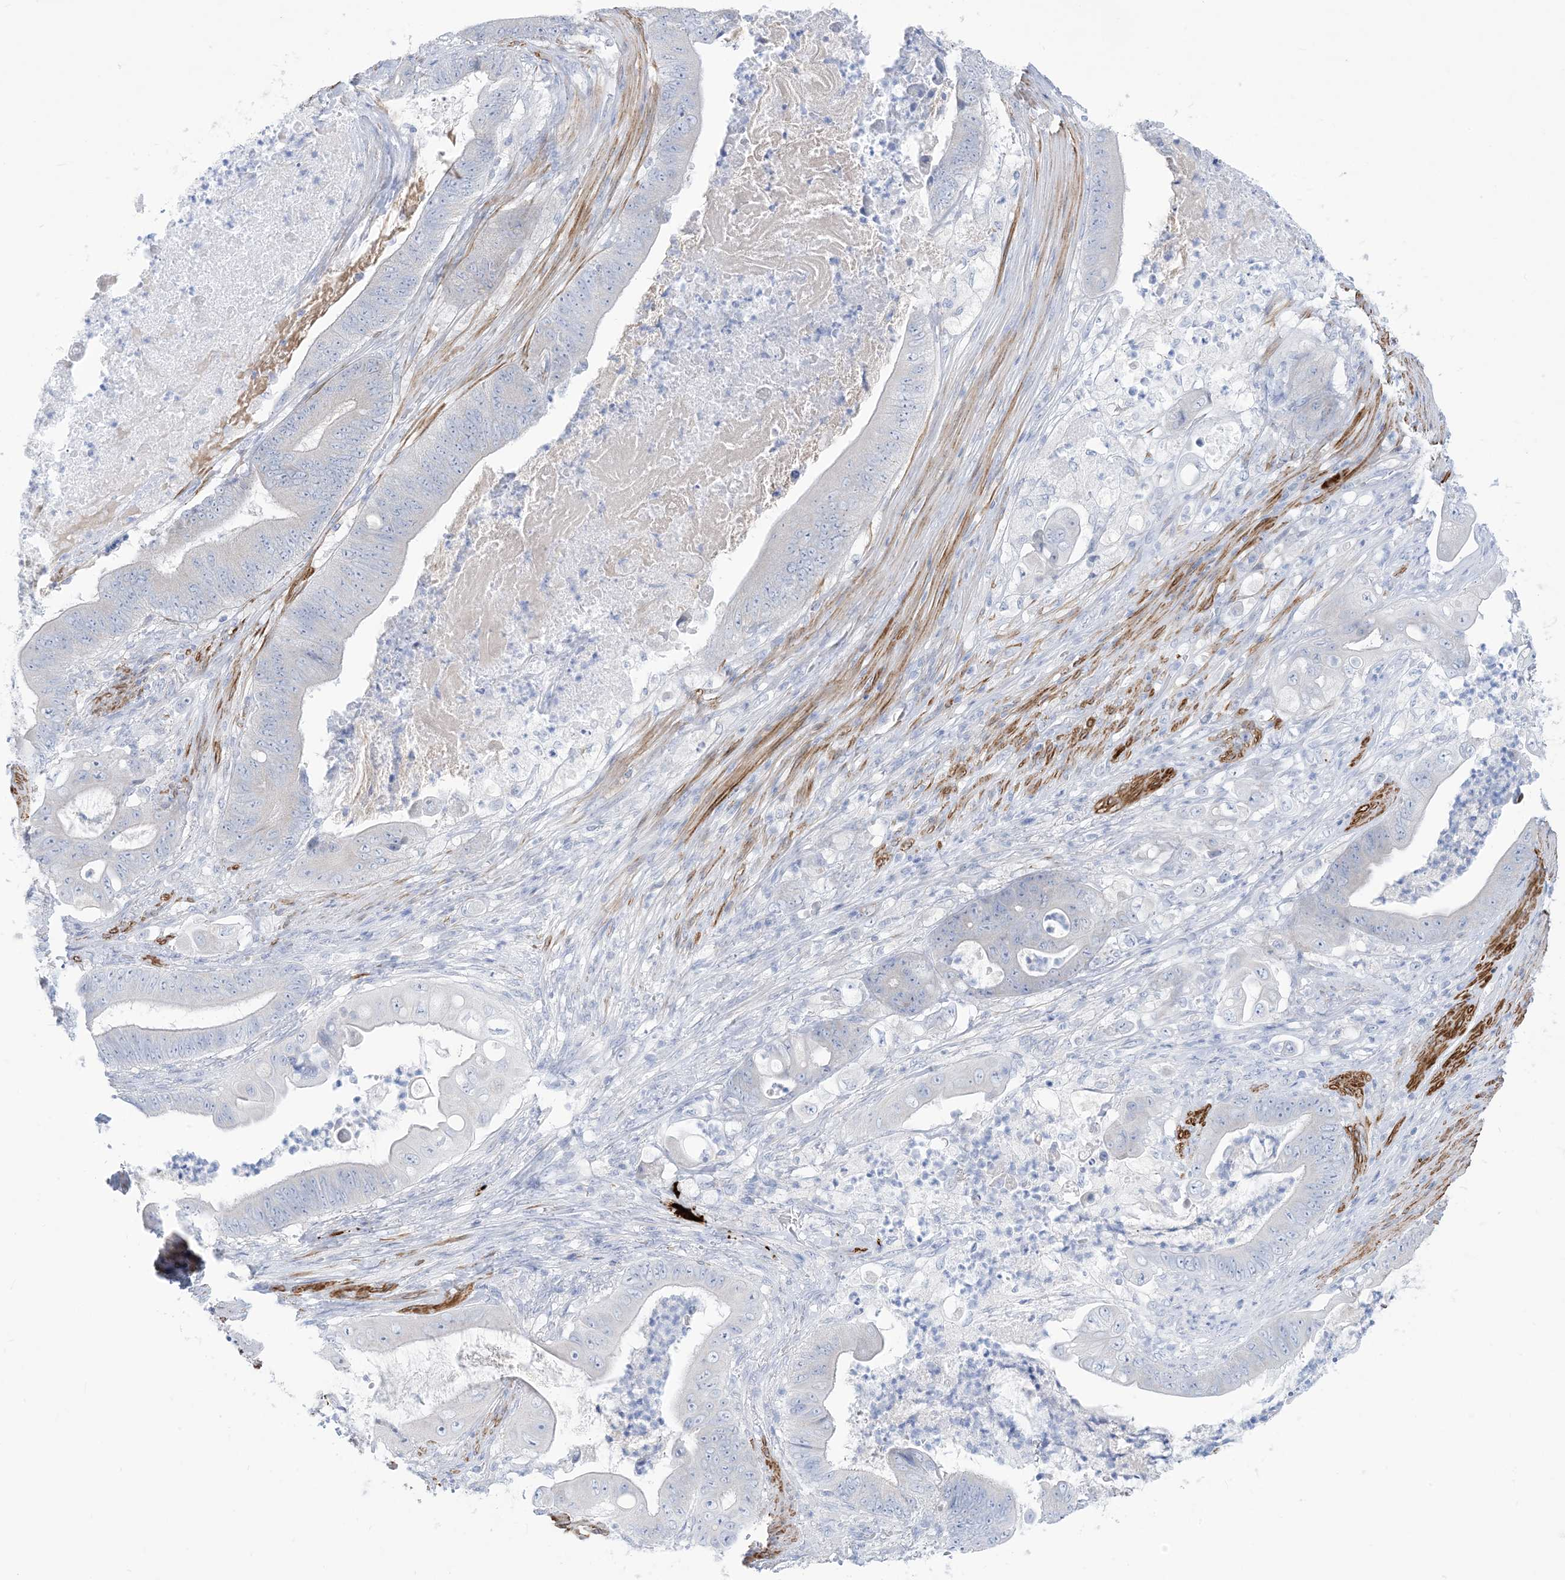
{"staining": {"intensity": "negative", "quantity": "none", "location": "none"}, "tissue": "stomach cancer", "cell_type": "Tumor cells", "image_type": "cancer", "snomed": [{"axis": "morphology", "description": "Adenocarcinoma, NOS"}, {"axis": "topography", "description": "Stomach"}], "caption": "A high-resolution micrograph shows IHC staining of adenocarcinoma (stomach), which exhibits no significant positivity in tumor cells.", "gene": "MARS2", "patient": {"sex": "female", "age": 73}}